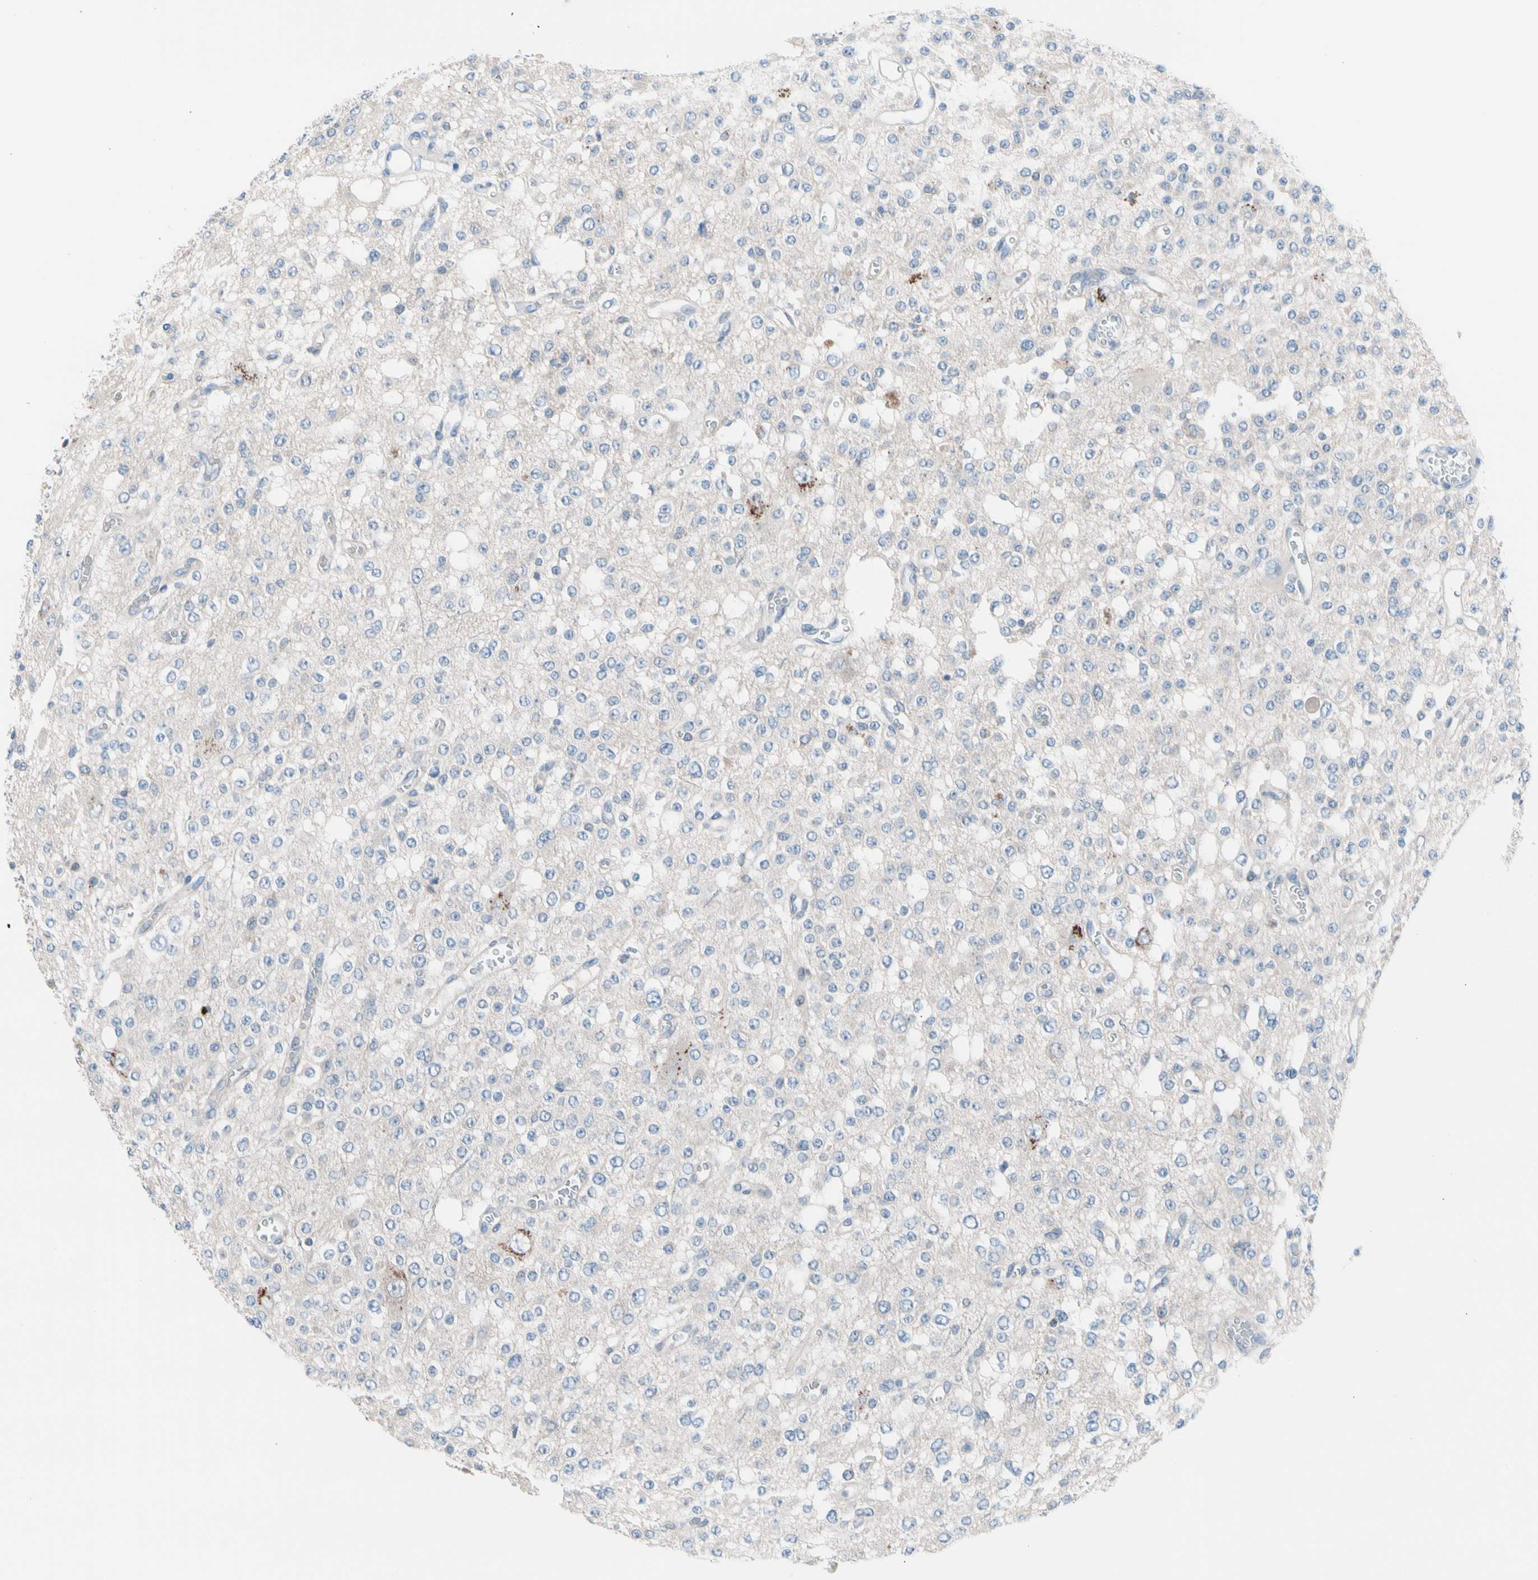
{"staining": {"intensity": "negative", "quantity": "none", "location": "none"}, "tissue": "glioma", "cell_type": "Tumor cells", "image_type": "cancer", "snomed": [{"axis": "morphology", "description": "Glioma, malignant, Low grade"}, {"axis": "topography", "description": "Brain"}], "caption": "Tumor cells are negative for brown protein staining in glioma.", "gene": "CASQ1", "patient": {"sex": "male", "age": 38}}